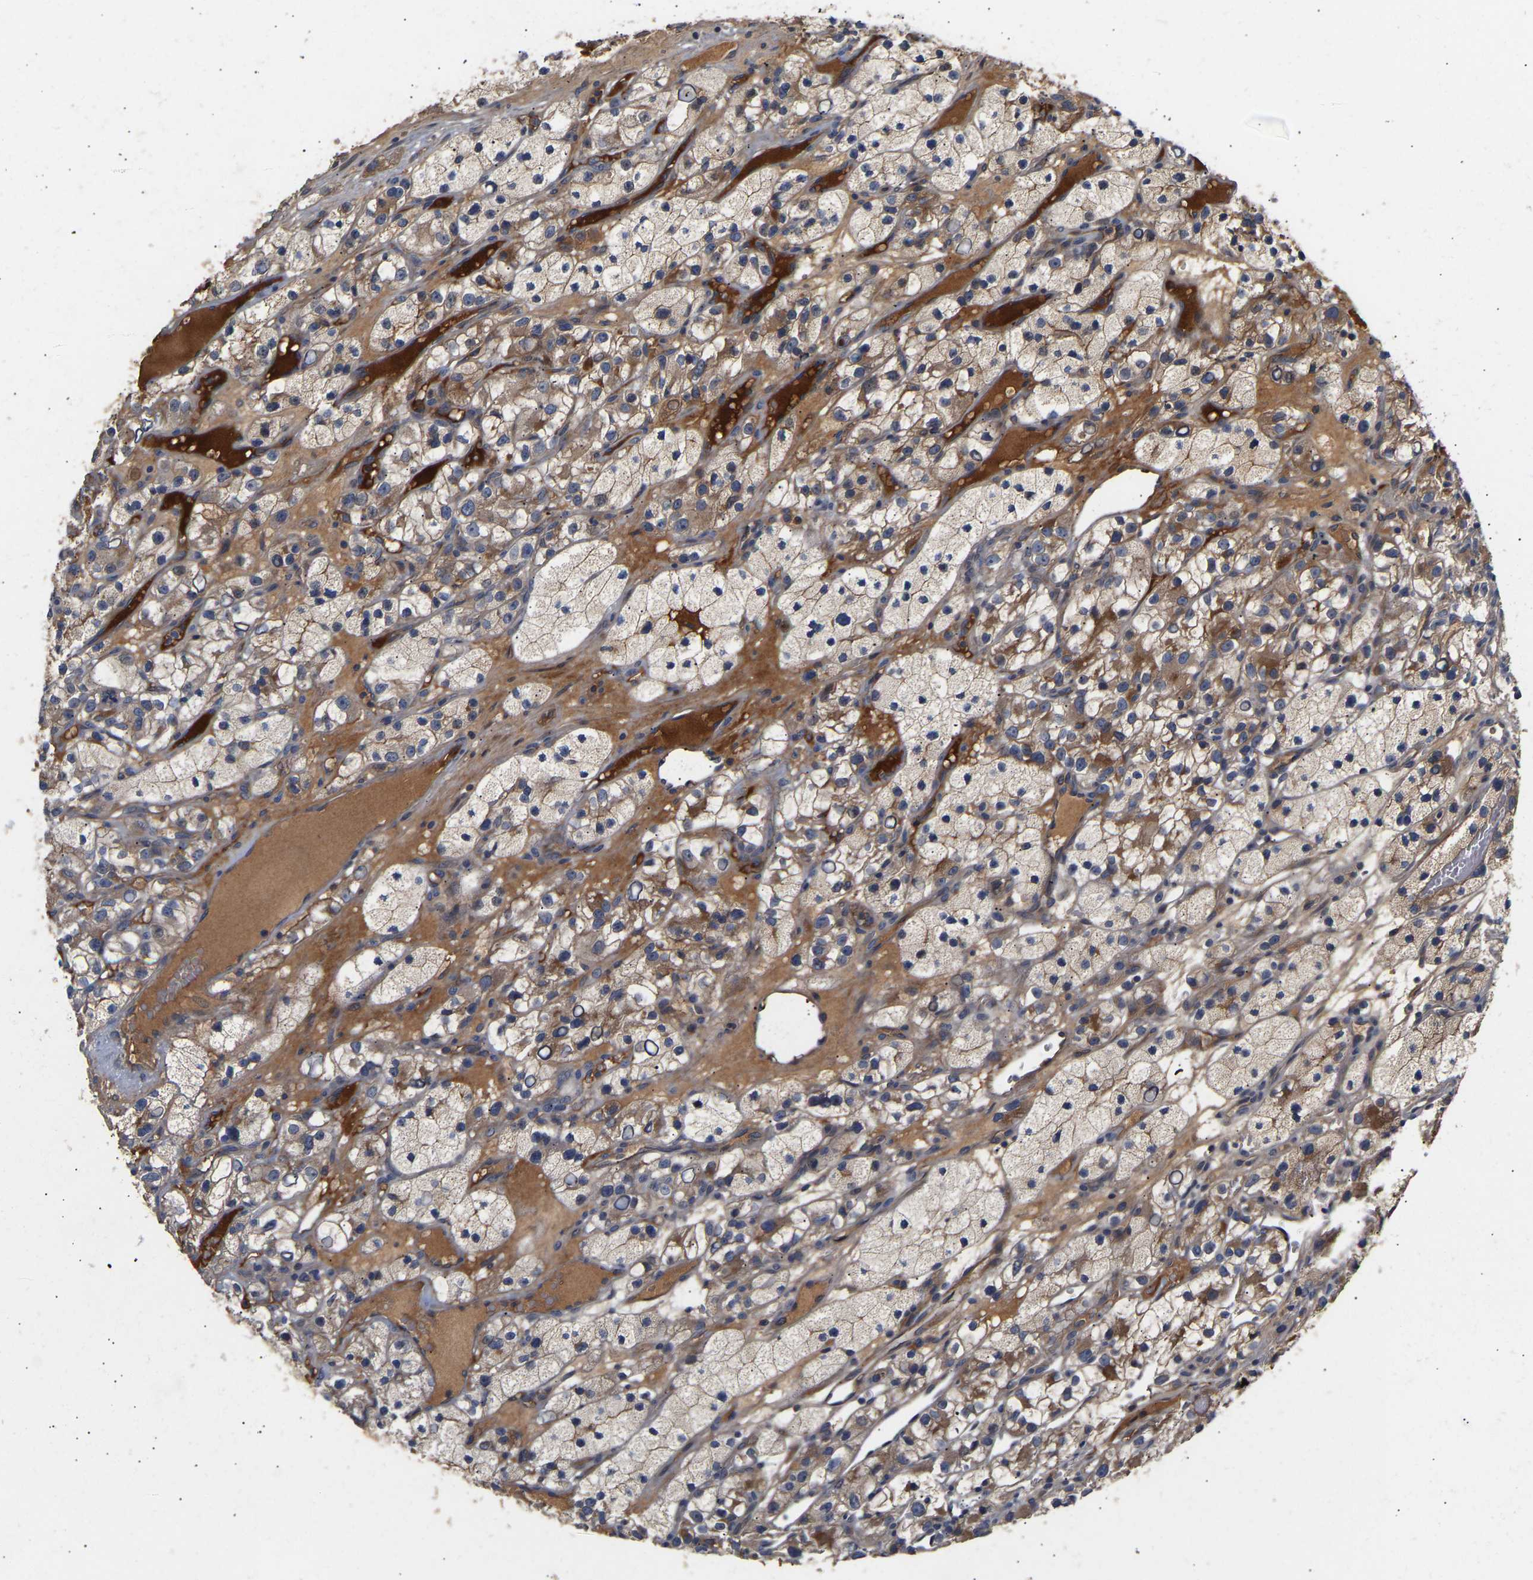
{"staining": {"intensity": "weak", "quantity": "25%-75%", "location": "cytoplasmic/membranous"}, "tissue": "renal cancer", "cell_type": "Tumor cells", "image_type": "cancer", "snomed": [{"axis": "morphology", "description": "Adenocarcinoma, NOS"}, {"axis": "topography", "description": "Kidney"}], "caption": "Immunohistochemistry of human adenocarcinoma (renal) reveals low levels of weak cytoplasmic/membranous expression in approximately 25%-75% of tumor cells. (IHC, brightfield microscopy, high magnification).", "gene": "KASH5", "patient": {"sex": "female", "age": 57}}